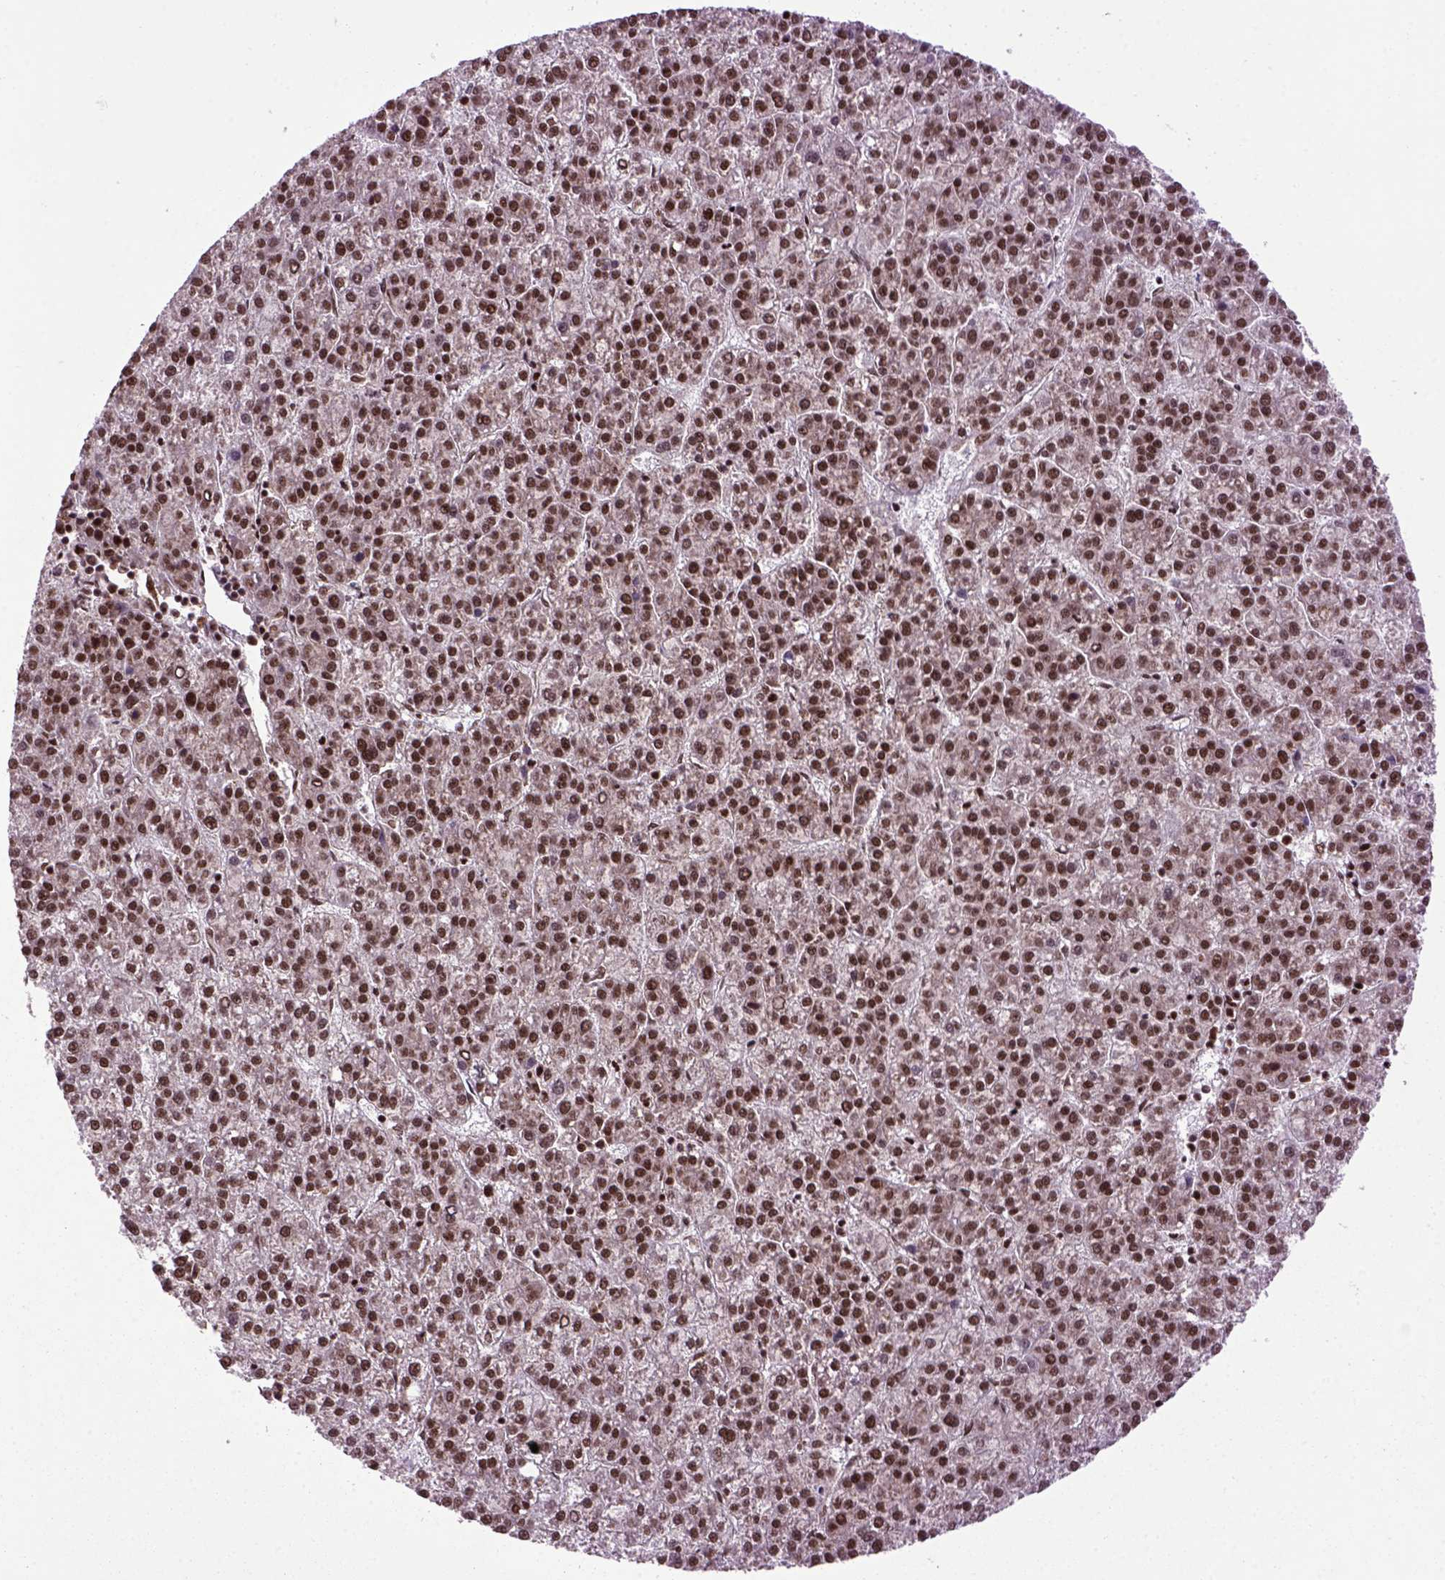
{"staining": {"intensity": "strong", "quantity": ">75%", "location": "nuclear"}, "tissue": "liver cancer", "cell_type": "Tumor cells", "image_type": "cancer", "snomed": [{"axis": "morphology", "description": "Carcinoma, Hepatocellular, NOS"}, {"axis": "topography", "description": "Liver"}], "caption": "DAB immunohistochemical staining of liver cancer shows strong nuclear protein positivity in approximately >75% of tumor cells. (Brightfield microscopy of DAB IHC at high magnification).", "gene": "CELF1", "patient": {"sex": "female", "age": 58}}